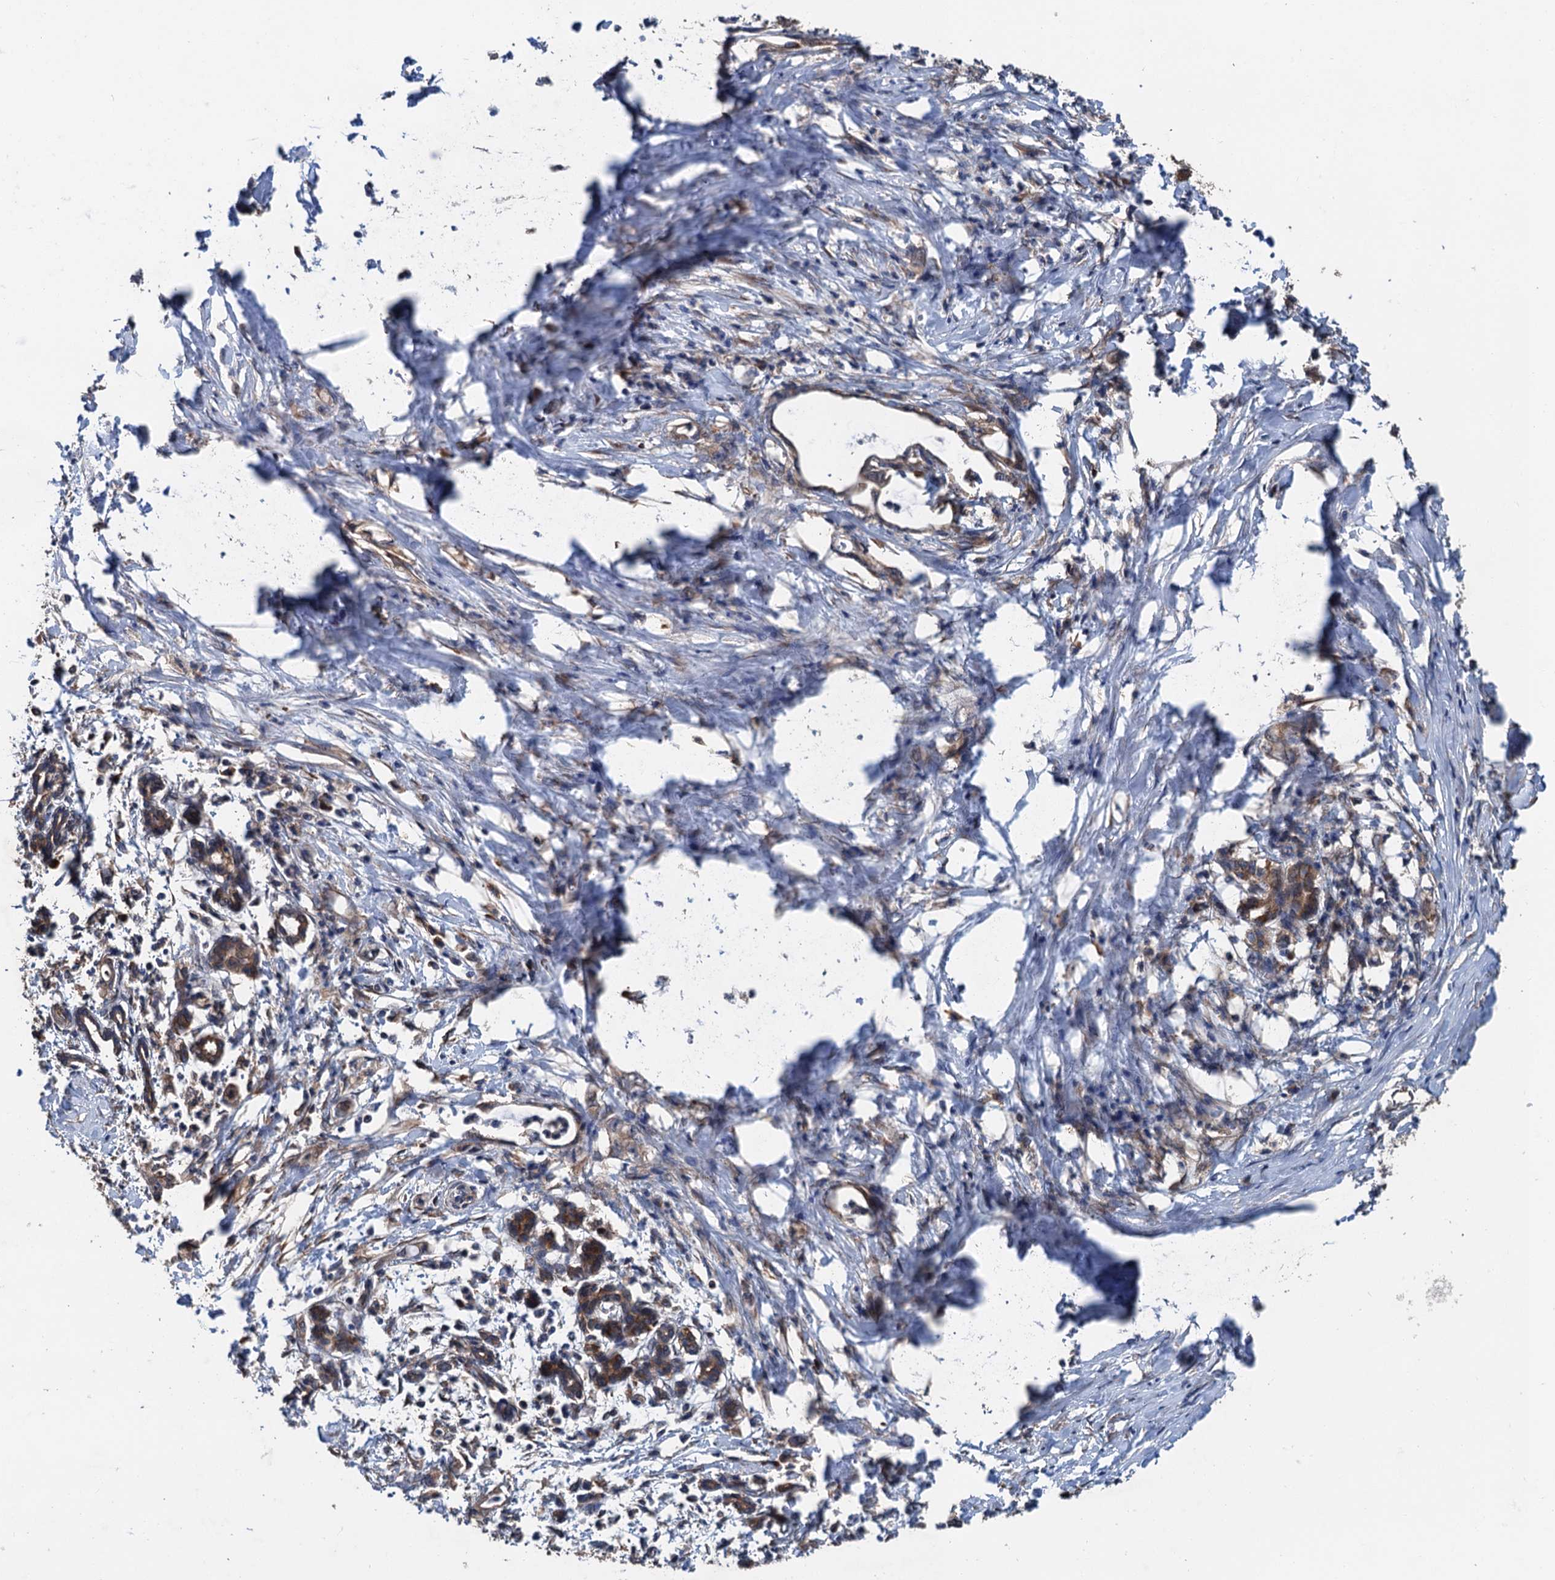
{"staining": {"intensity": "moderate", "quantity": ">75%", "location": "cytoplasmic/membranous"}, "tissue": "pancreatic cancer", "cell_type": "Tumor cells", "image_type": "cancer", "snomed": [{"axis": "morphology", "description": "Adenocarcinoma, NOS"}, {"axis": "topography", "description": "Pancreas"}], "caption": "Moderate cytoplasmic/membranous staining is identified in about >75% of tumor cells in adenocarcinoma (pancreatic).", "gene": "COG3", "patient": {"sex": "female", "age": 55}}